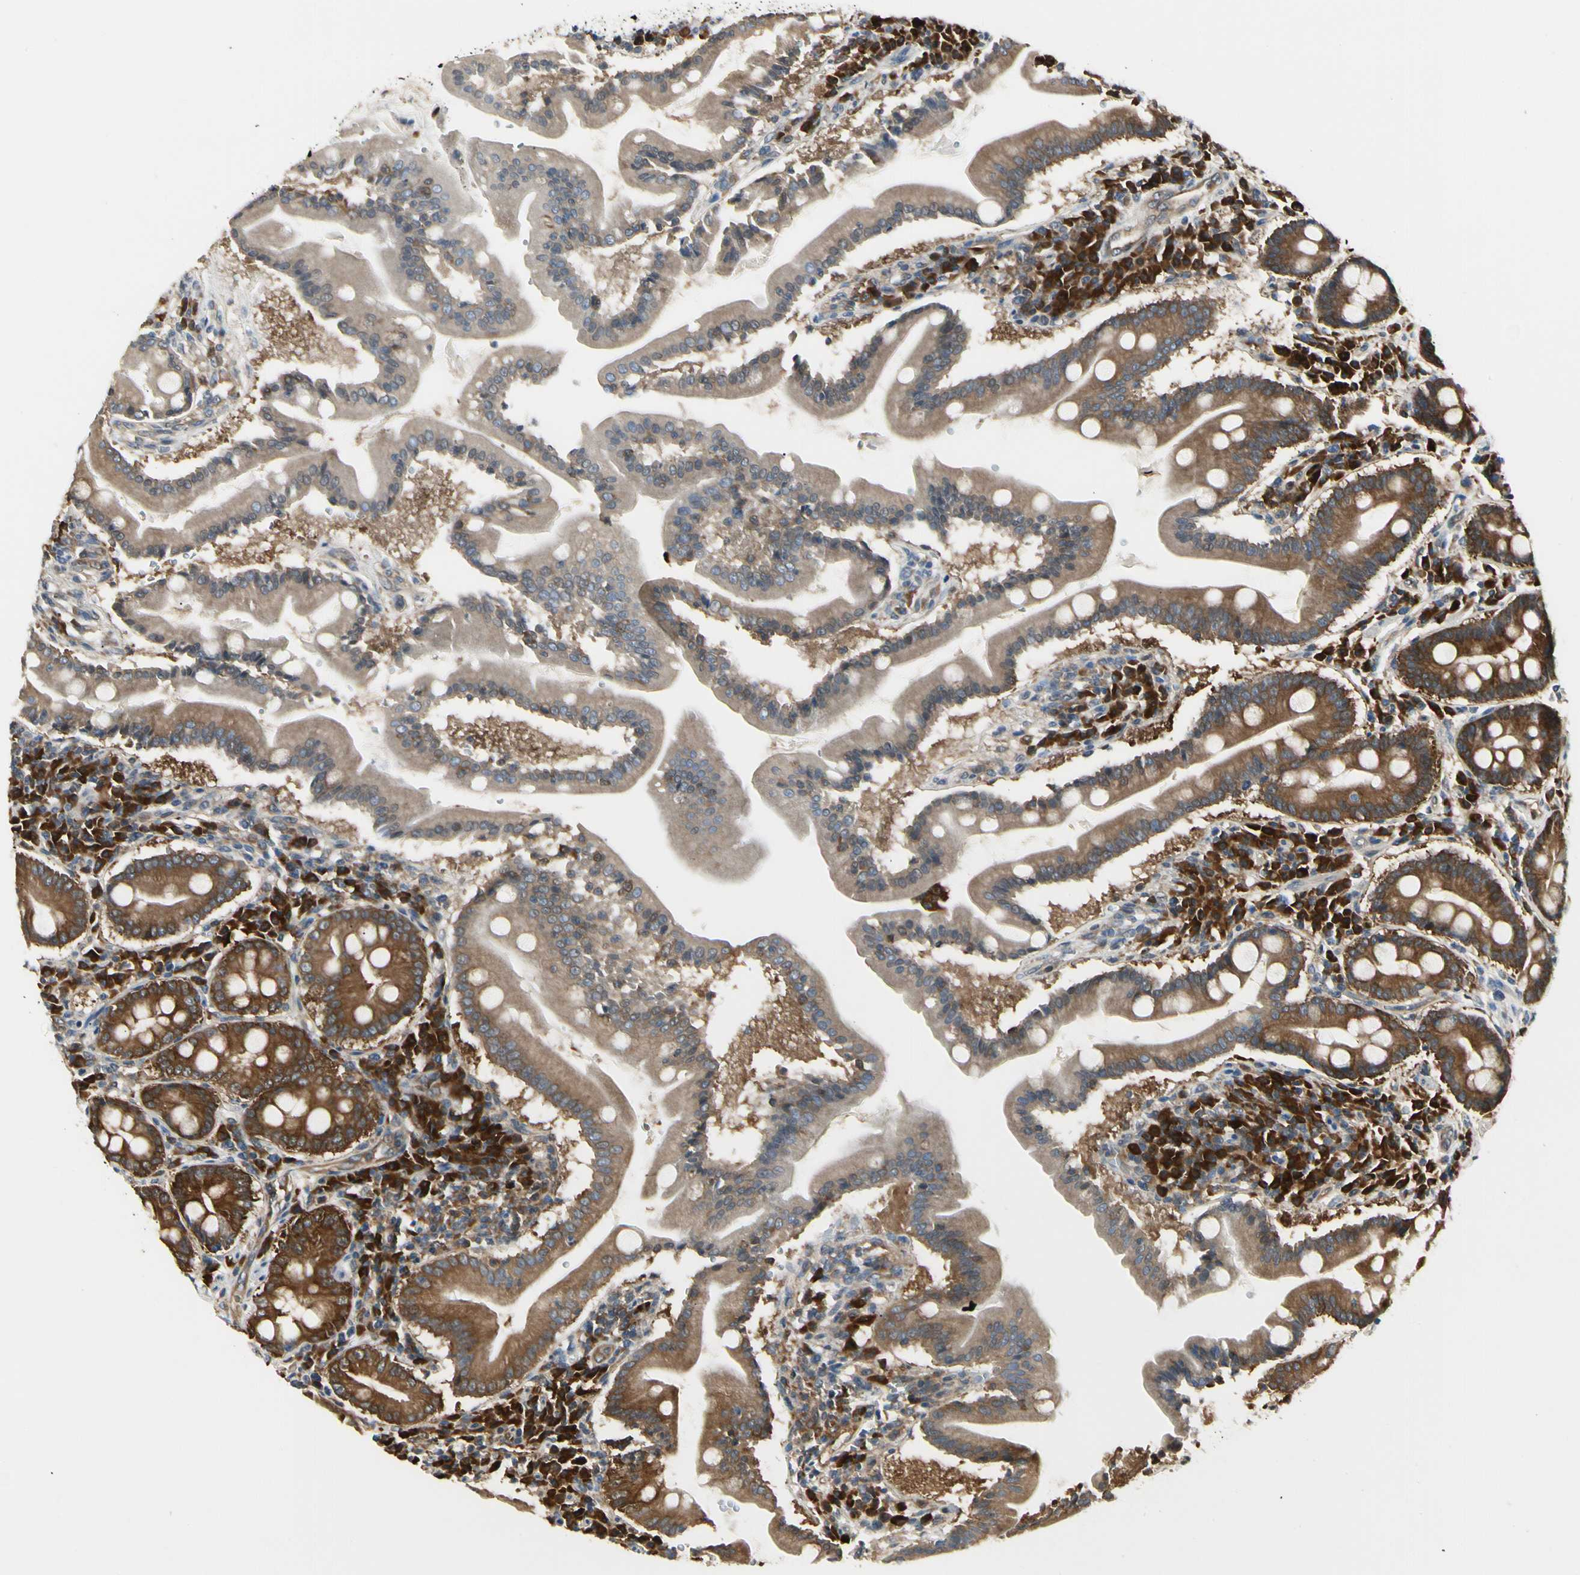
{"staining": {"intensity": "strong", "quantity": "25%-75%", "location": "cytoplasmic/membranous"}, "tissue": "duodenum", "cell_type": "Glandular cells", "image_type": "normal", "snomed": [{"axis": "morphology", "description": "Normal tissue, NOS"}, {"axis": "topography", "description": "Duodenum"}], "caption": "Protein expression analysis of benign duodenum reveals strong cytoplasmic/membranous staining in about 25%-75% of glandular cells.", "gene": "NME1", "patient": {"sex": "male", "age": 50}}